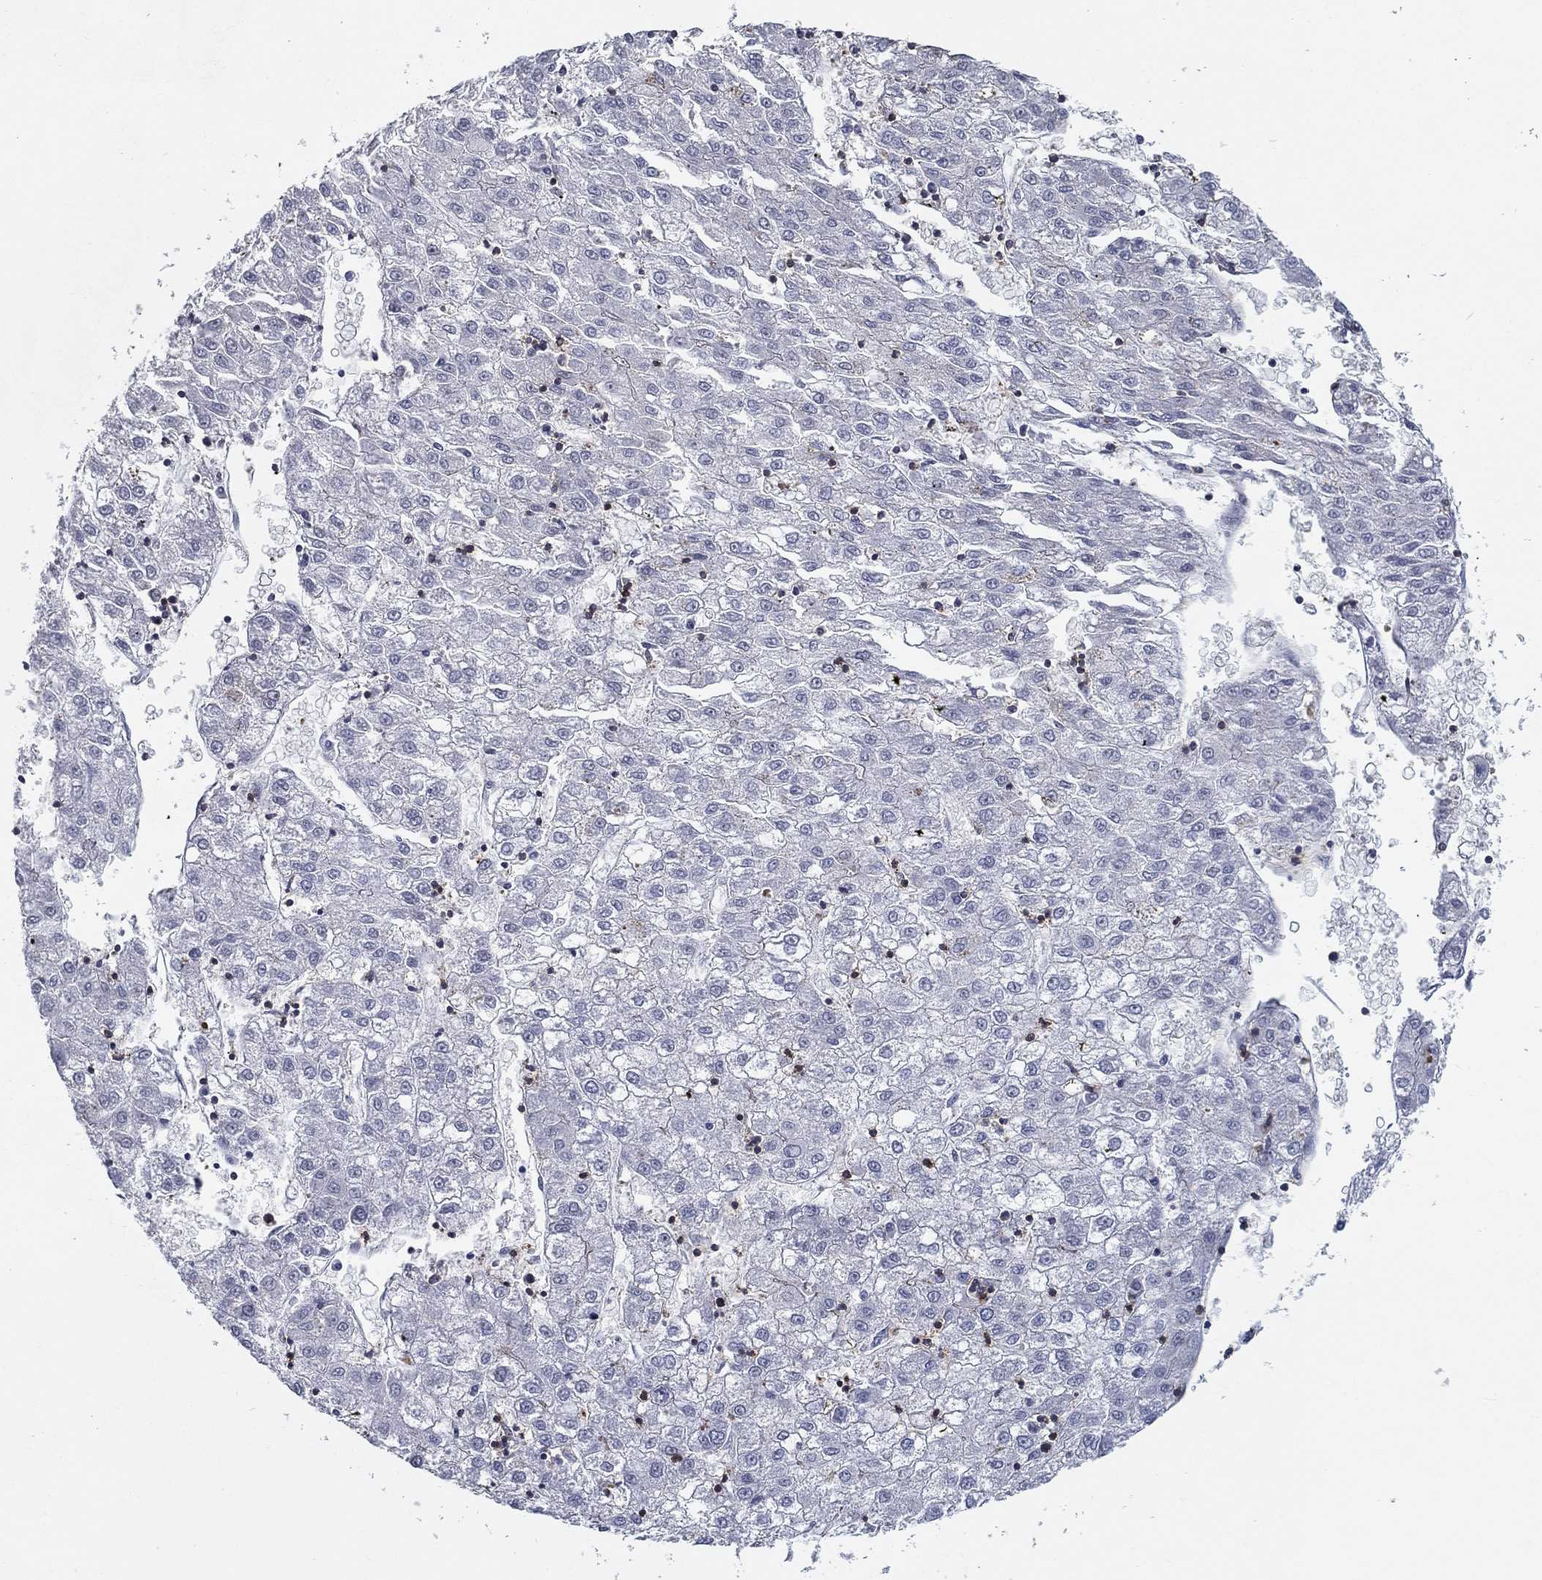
{"staining": {"intensity": "negative", "quantity": "none", "location": "none"}, "tissue": "liver cancer", "cell_type": "Tumor cells", "image_type": "cancer", "snomed": [{"axis": "morphology", "description": "Carcinoma, Hepatocellular, NOS"}, {"axis": "topography", "description": "Liver"}], "caption": "Human liver cancer stained for a protein using immunohistochemistry (IHC) shows no staining in tumor cells.", "gene": "SIT1", "patient": {"sex": "male", "age": 72}}